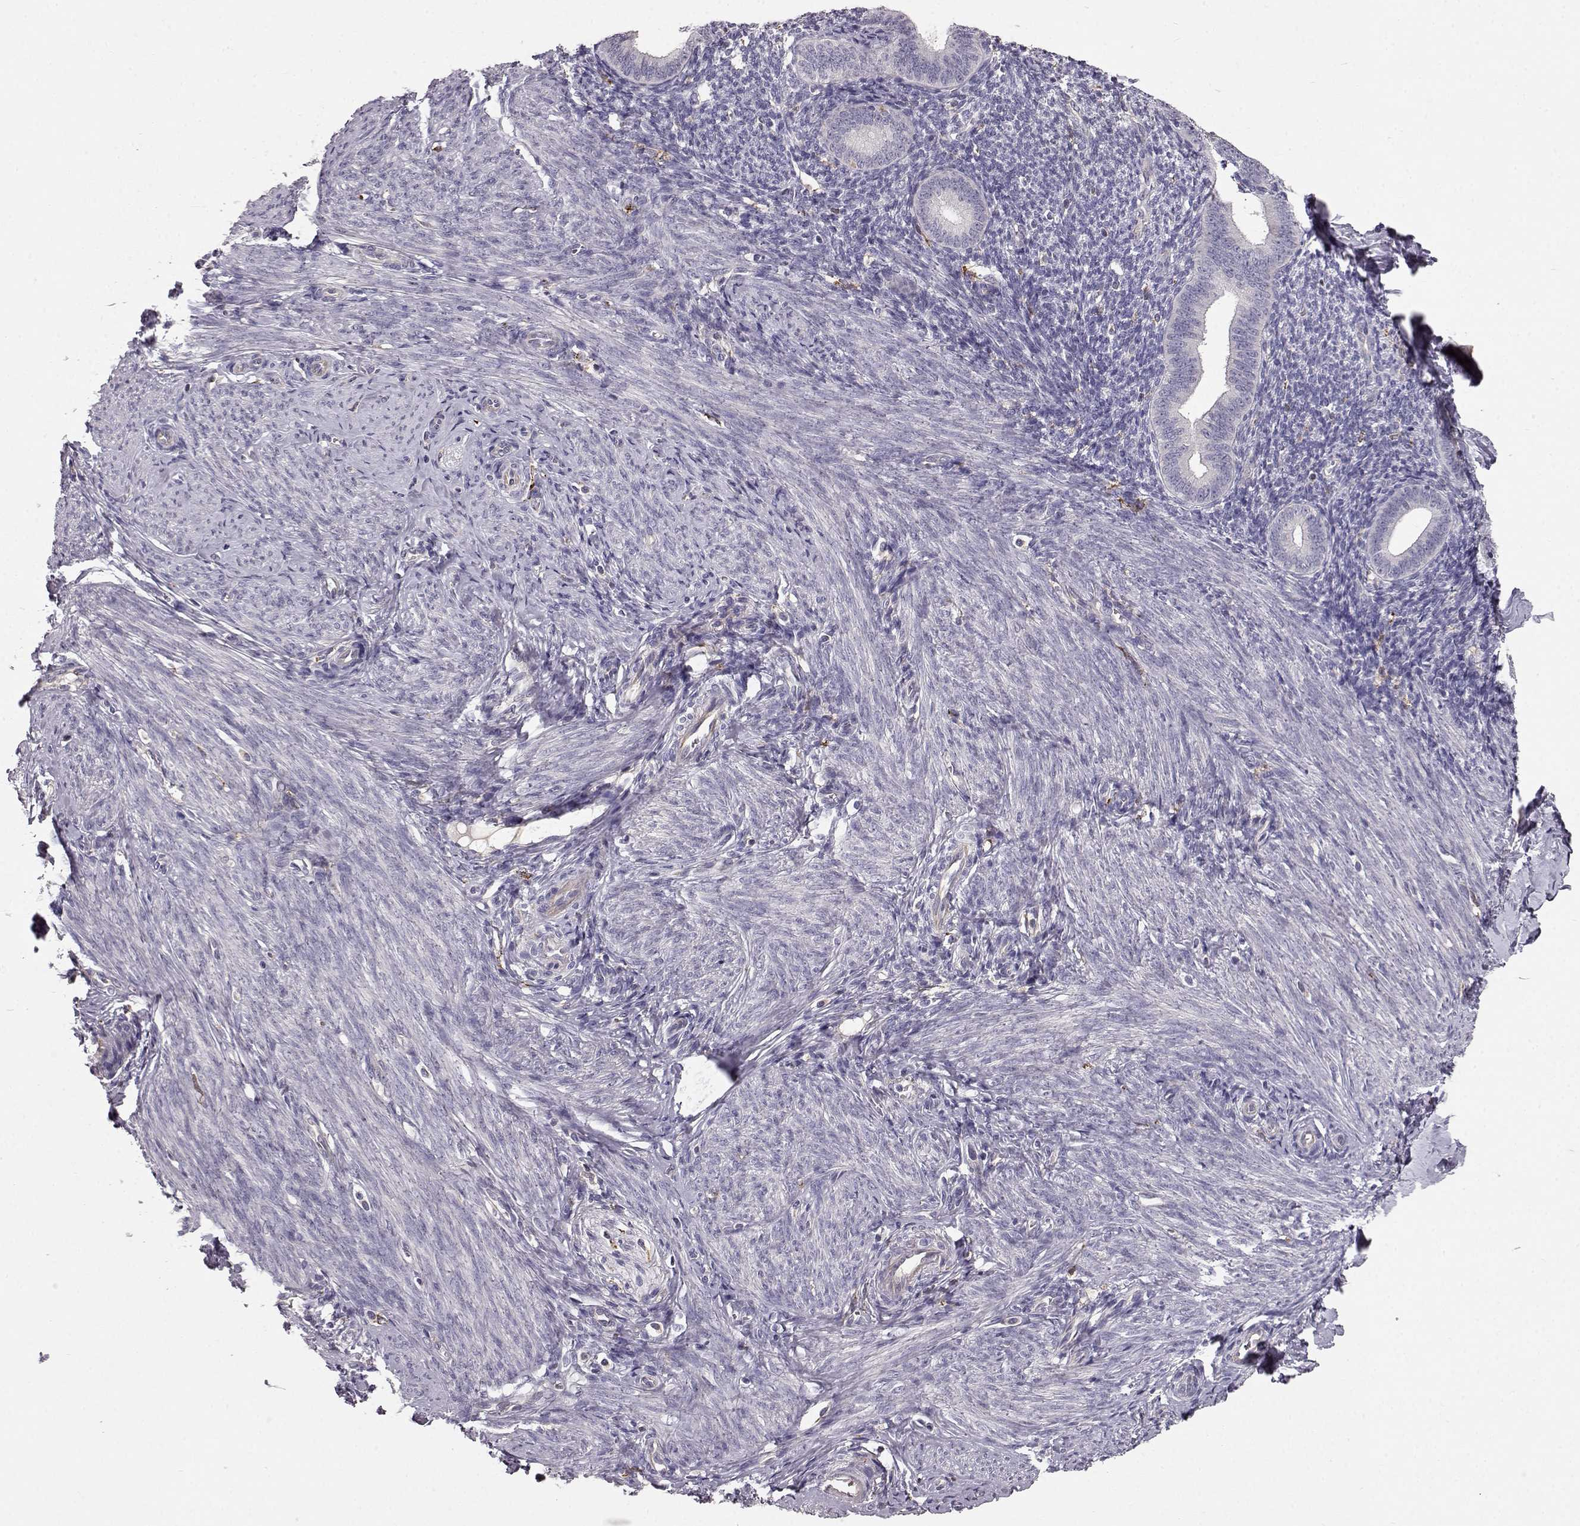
{"staining": {"intensity": "negative", "quantity": "none", "location": "none"}, "tissue": "endometrium", "cell_type": "Cells in endometrial stroma", "image_type": "normal", "snomed": [{"axis": "morphology", "description": "Normal tissue, NOS"}, {"axis": "topography", "description": "Endometrium"}], "caption": "IHC histopathology image of normal human endometrium stained for a protein (brown), which demonstrates no expression in cells in endometrial stroma. The staining was performed using DAB (3,3'-diaminobenzidine) to visualize the protein expression in brown, while the nuclei were stained in blue with hematoxylin (Magnification: 20x).", "gene": "CCNF", "patient": {"sex": "female", "age": 40}}